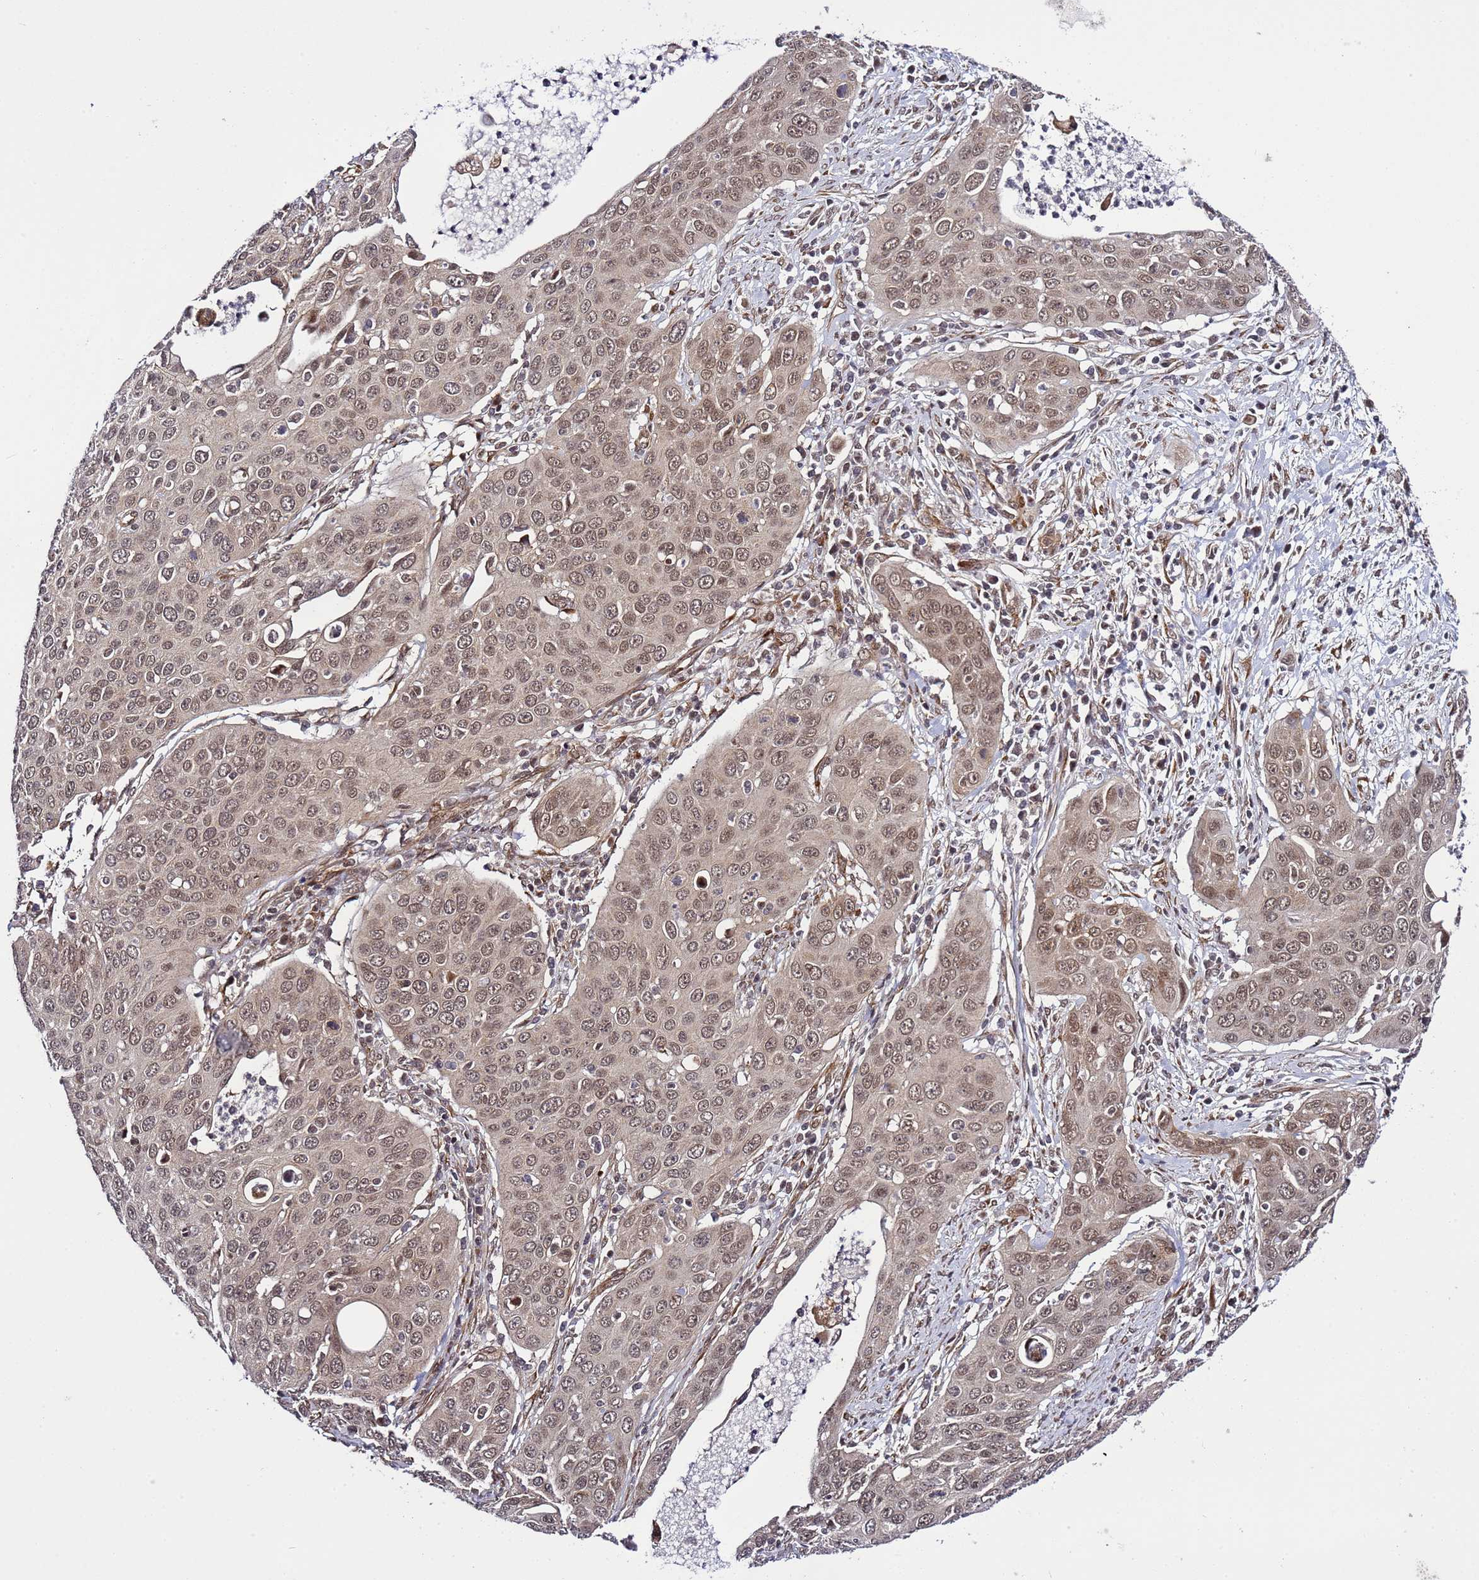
{"staining": {"intensity": "moderate", "quantity": ">75%", "location": "cytoplasmic/membranous,nuclear"}, "tissue": "cervical cancer", "cell_type": "Tumor cells", "image_type": "cancer", "snomed": [{"axis": "morphology", "description": "Squamous cell carcinoma, NOS"}, {"axis": "topography", "description": "Cervix"}], "caption": "This is a micrograph of IHC staining of cervical cancer, which shows moderate staining in the cytoplasmic/membranous and nuclear of tumor cells.", "gene": "POLR2D", "patient": {"sex": "female", "age": 36}}